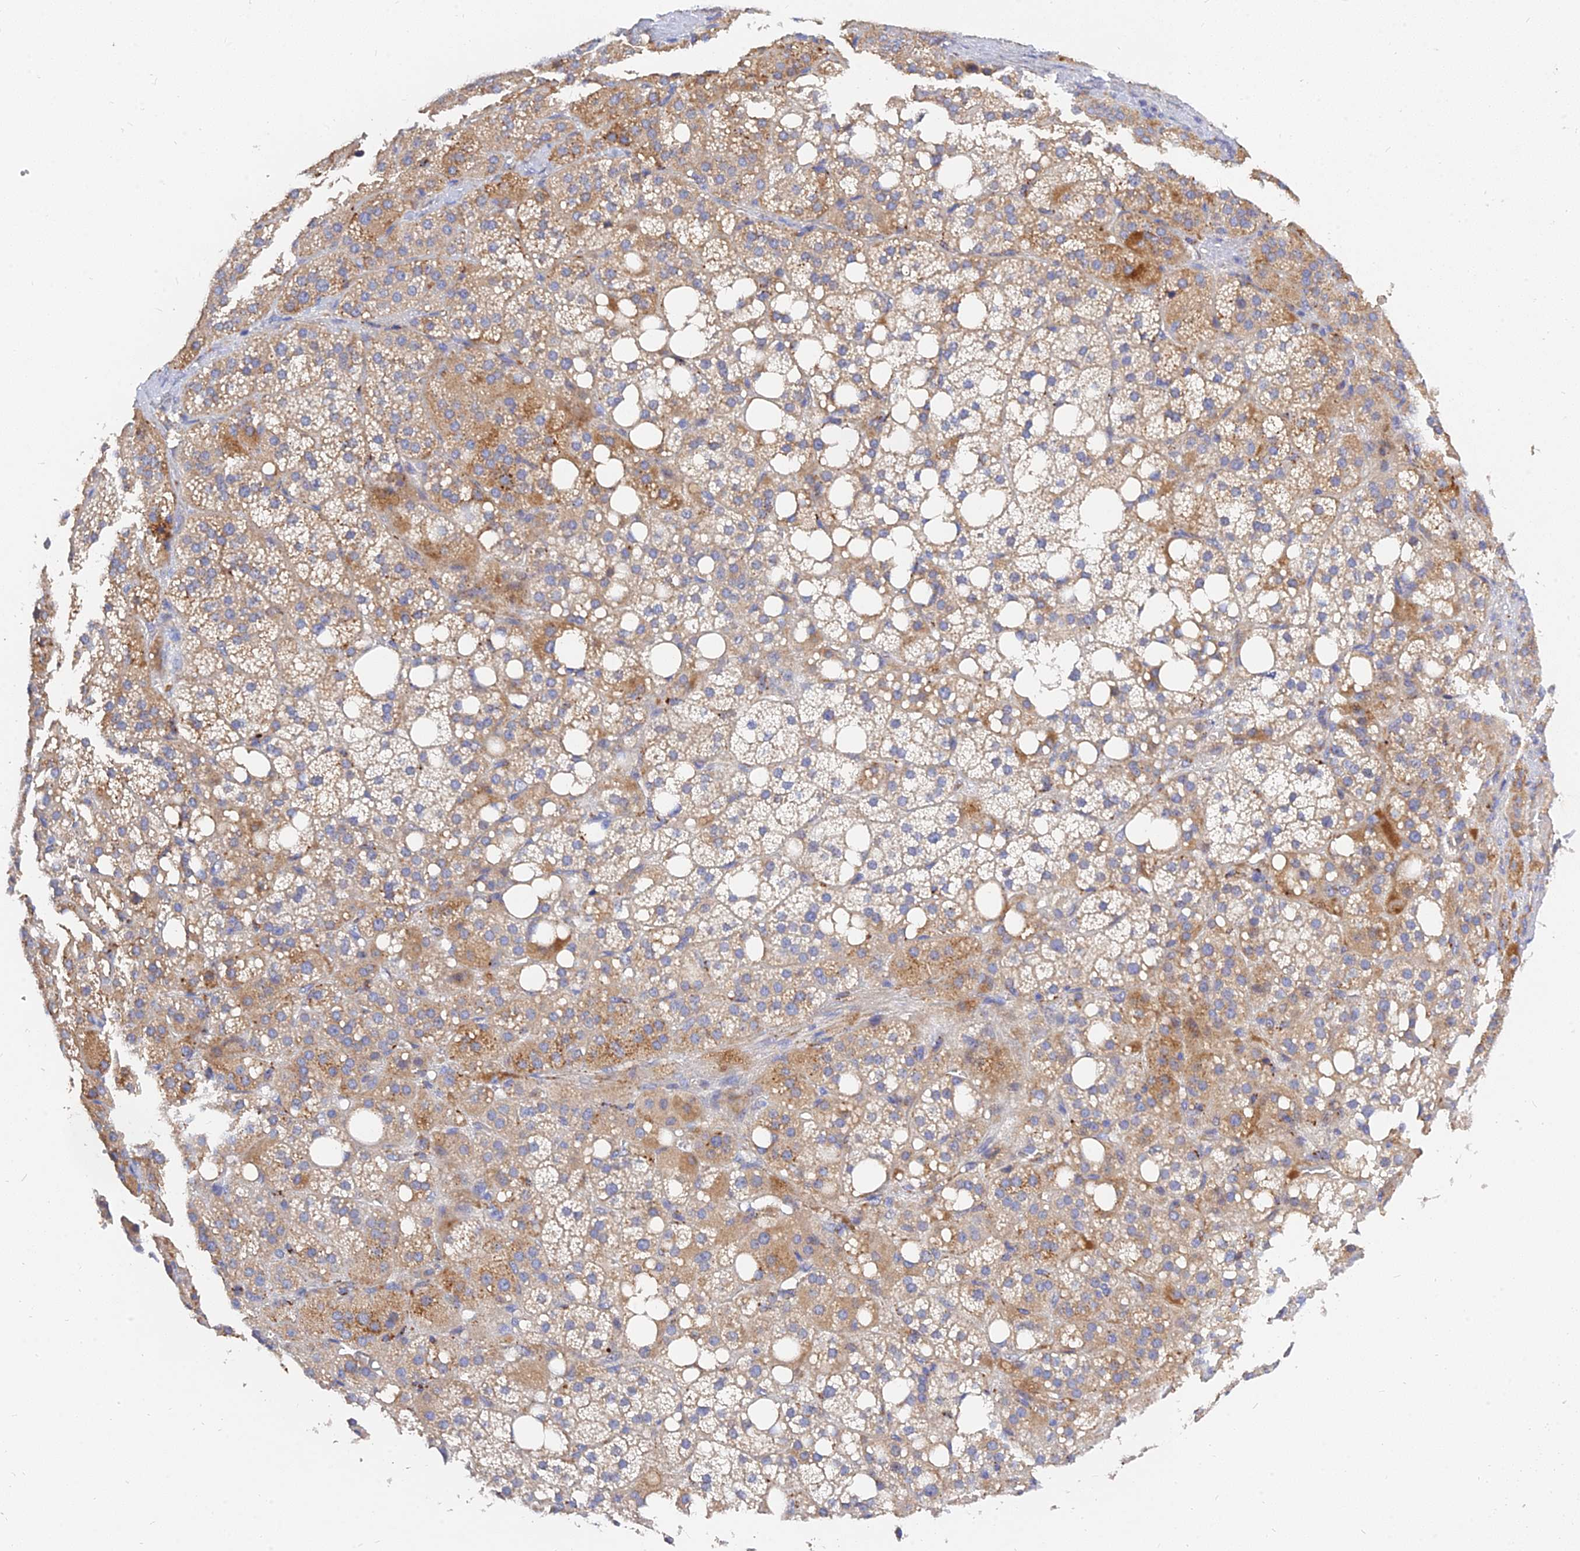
{"staining": {"intensity": "moderate", "quantity": ">75%", "location": "cytoplasmic/membranous"}, "tissue": "adrenal gland", "cell_type": "Glandular cells", "image_type": "normal", "snomed": [{"axis": "morphology", "description": "Normal tissue, NOS"}, {"axis": "topography", "description": "Adrenal gland"}], "caption": "About >75% of glandular cells in benign human adrenal gland show moderate cytoplasmic/membranous protein expression as visualized by brown immunohistochemical staining.", "gene": "MRPL35", "patient": {"sex": "female", "age": 59}}